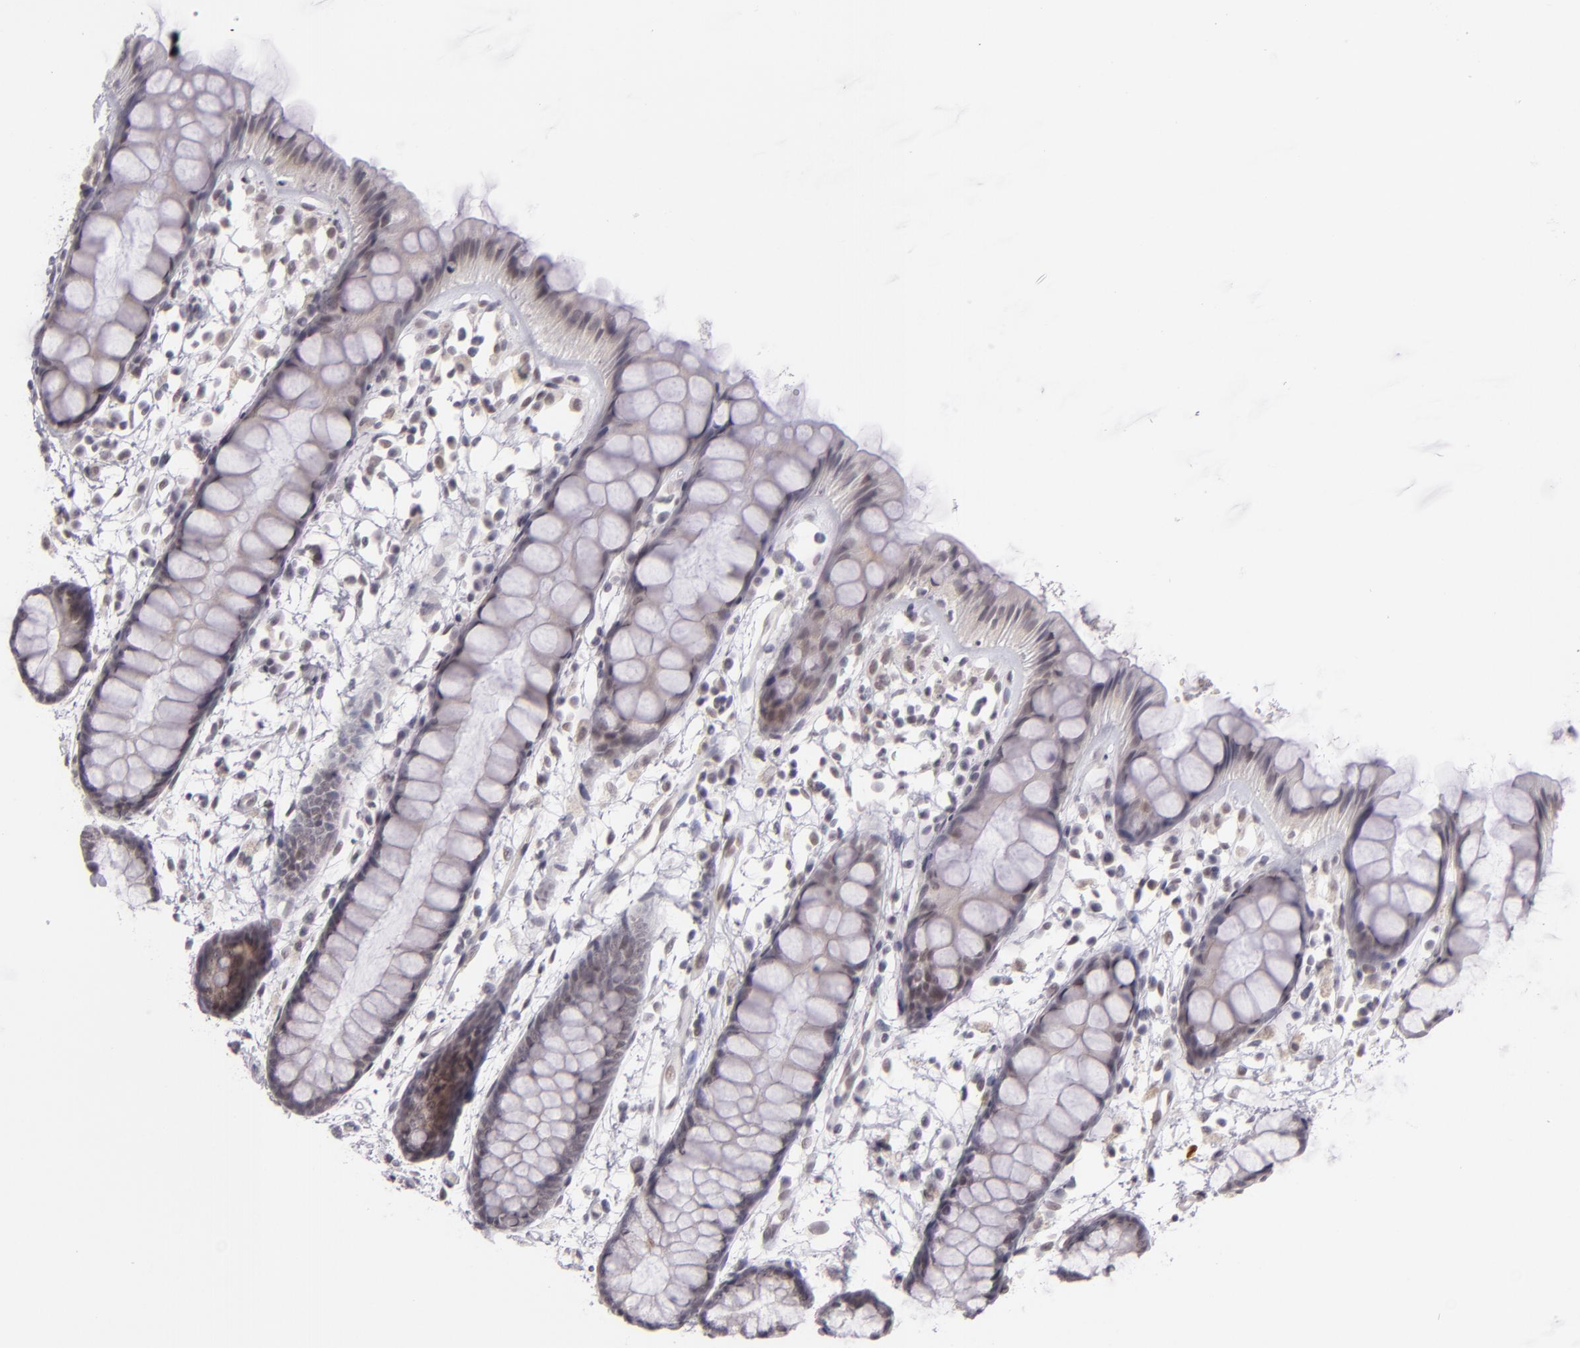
{"staining": {"intensity": "weak", "quantity": "<25%", "location": "cytoplasmic/membranous"}, "tissue": "rectum", "cell_type": "Glandular cells", "image_type": "normal", "snomed": [{"axis": "morphology", "description": "Normal tissue, NOS"}, {"axis": "topography", "description": "Rectum"}], "caption": "The immunohistochemistry (IHC) photomicrograph has no significant positivity in glandular cells of rectum. (Brightfield microscopy of DAB immunohistochemistry (IHC) at high magnification).", "gene": "ZNF205", "patient": {"sex": "female", "age": 66}}